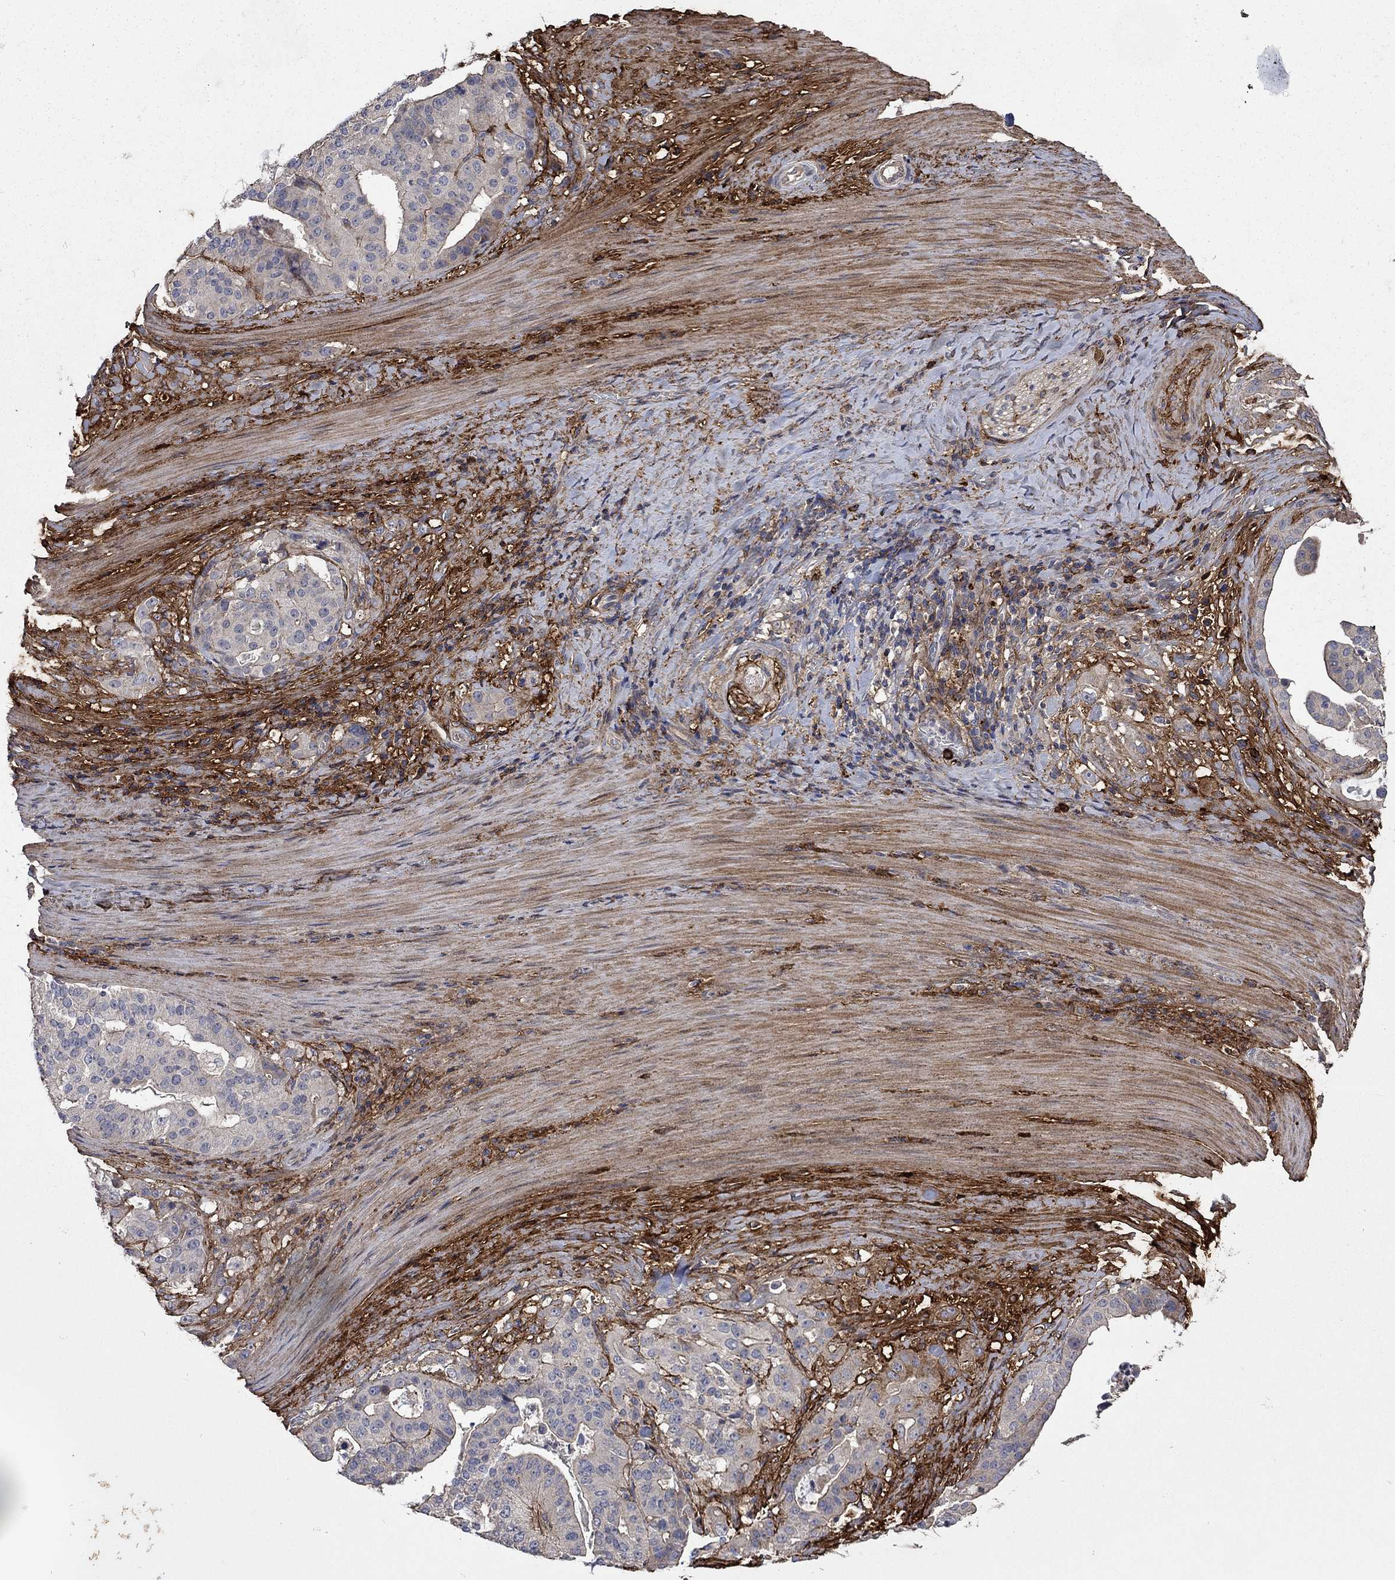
{"staining": {"intensity": "negative", "quantity": "none", "location": "none"}, "tissue": "stomach cancer", "cell_type": "Tumor cells", "image_type": "cancer", "snomed": [{"axis": "morphology", "description": "Adenocarcinoma, NOS"}, {"axis": "topography", "description": "Stomach"}], "caption": "This is an IHC image of stomach cancer. There is no positivity in tumor cells.", "gene": "VCAN", "patient": {"sex": "male", "age": 48}}